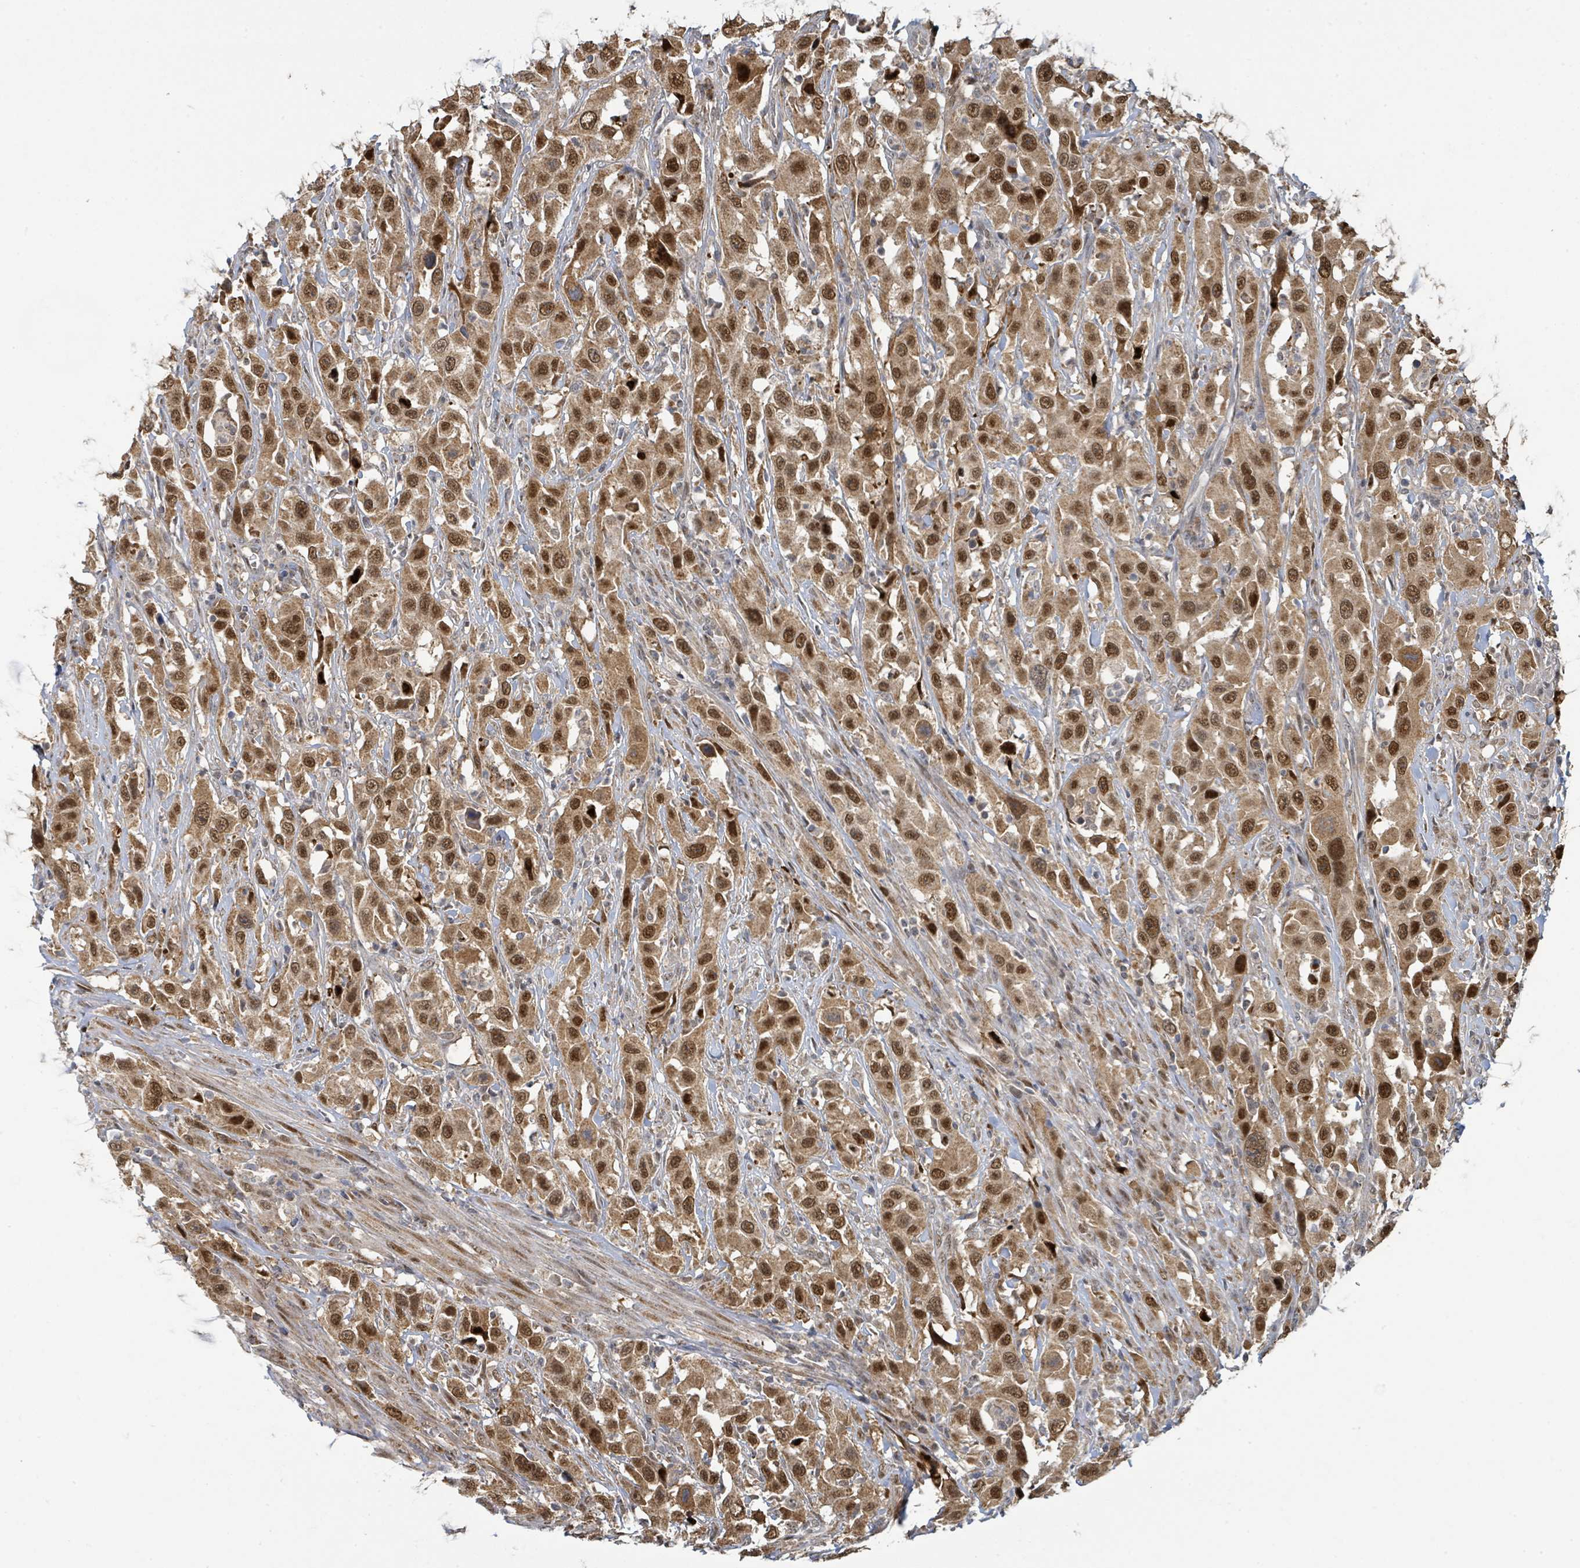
{"staining": {"intensity": "strong", "quantity": ">75%", "location": "cytoplasmic/membranous,nuclear"}, "tissue": "urothelial cancer", "cell_type": "Tumor cells", "image_type": "cancer", "snomed": [{"axis": "morphology", "description": "Urothelial carcinoma, High grade"}, {"axis": "topography", "description": "Urinary bladder"}], "caption": "Protein analysis of urothelial cancer tissue demonstrates strong cytoplasmic/membranous and nuclear positivity in about >75% of tumor cells. The protein is shown in brown color, while the nuclei are stained blue.", "gene": "PSMB7", "patient": {"sex": "male", "age": 61}}